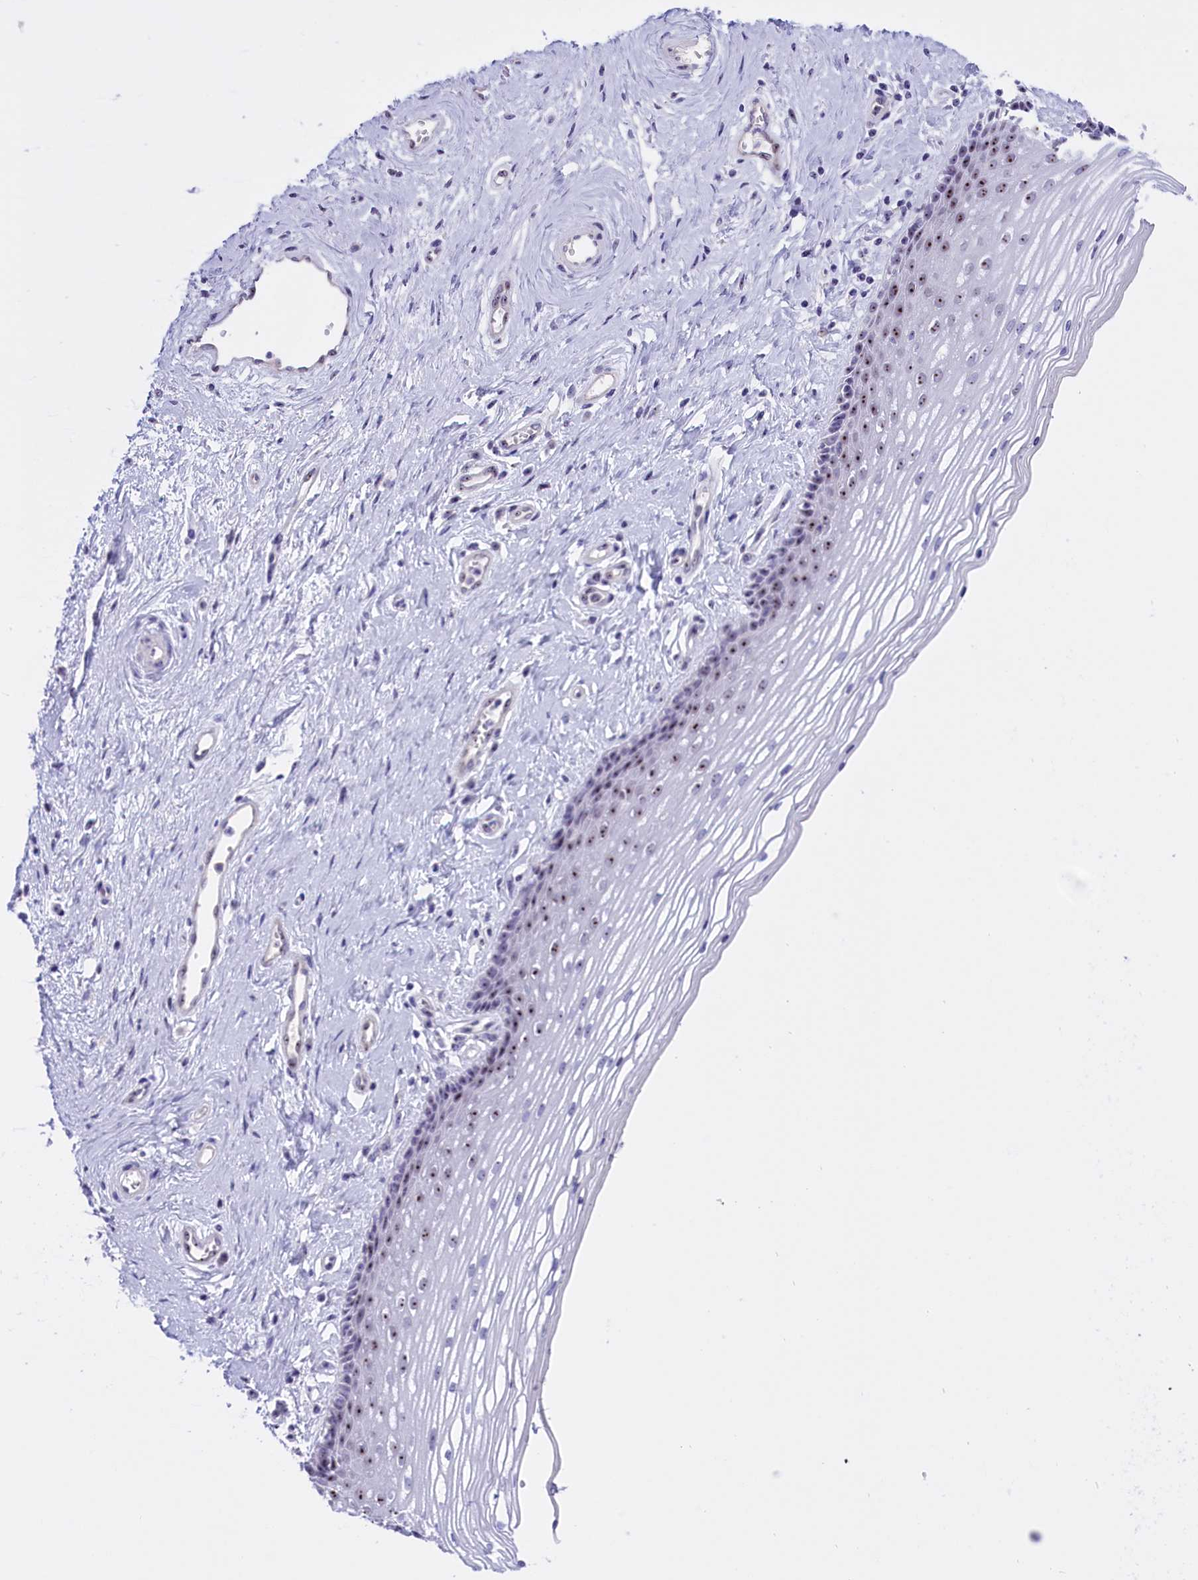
{"staining": {"intensity": "moderate", "quantity": ">75%", "location": "nuclear"}, "tissue": "vagina", "cell_type": "Squamous epithelial cells", "image_type": "normal", "snomed": [{"axis": "morphology", "description": "Normal tissue, NOS"}, {"axis": "topography", "description": "Vagina"}], "caption": "High-power microscopy captured an immunohistochemistry histopathology image of unremarkable vagina, revealing moderate nuclear staining in approximately >75% of squamous epithelial cells.", "gene": "TBL3", "patient": {"sex": "female", "age": 46}}